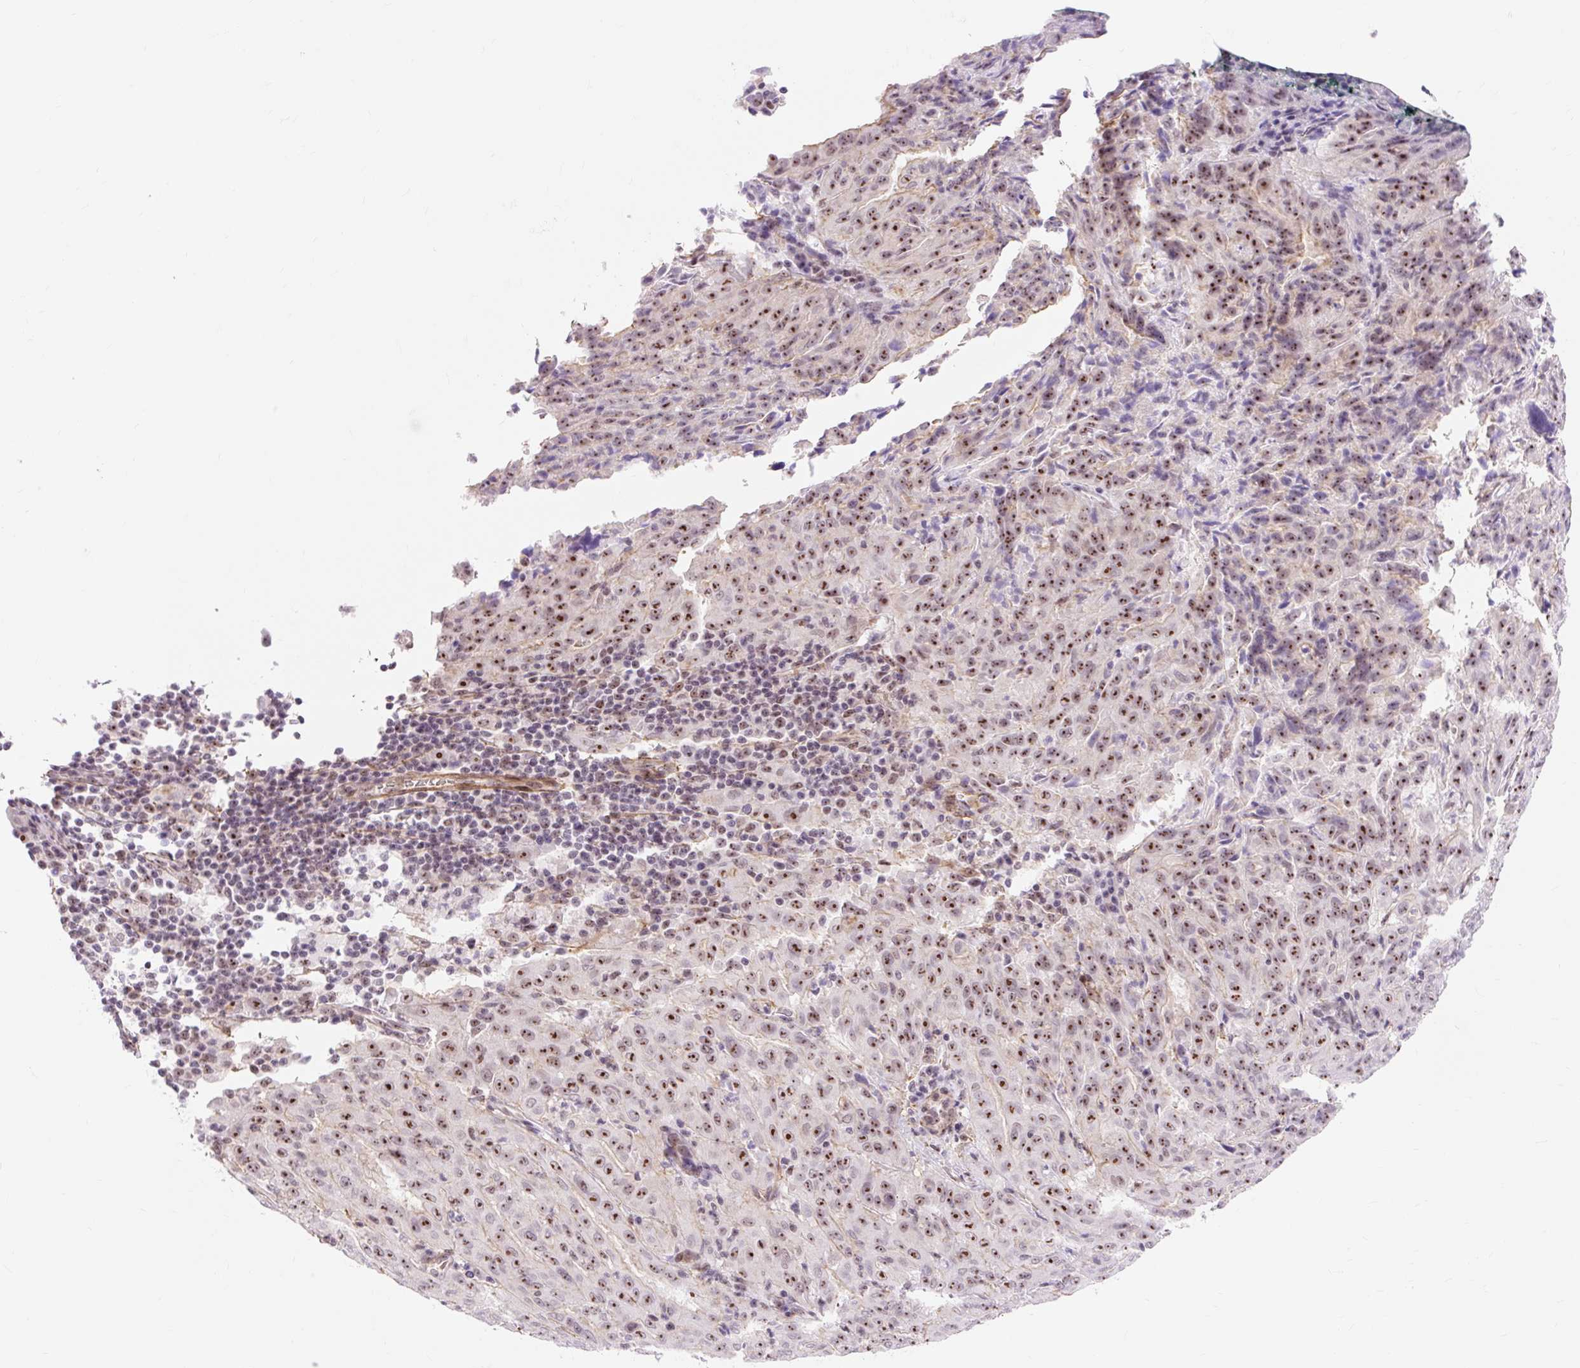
{"staining": {"intensity": "strong", "quantity": ">75%", "location": "nuclear"}, "tissue": "pancreatic cancer", "cell_type": "Tumor cells", "image_type": "cancer", "snomed": [{"axis": "morphology", "description": "Adenocarcinoma, NOS"}, {"axis": "topography", "description": "Pancreas"}], "caption": "Pancreatic cancer stained with a protein marker demonstrates strong staining in tumor cells.", "gene": "OBP2A", "patient": {"sex": "male", "age": 63}}